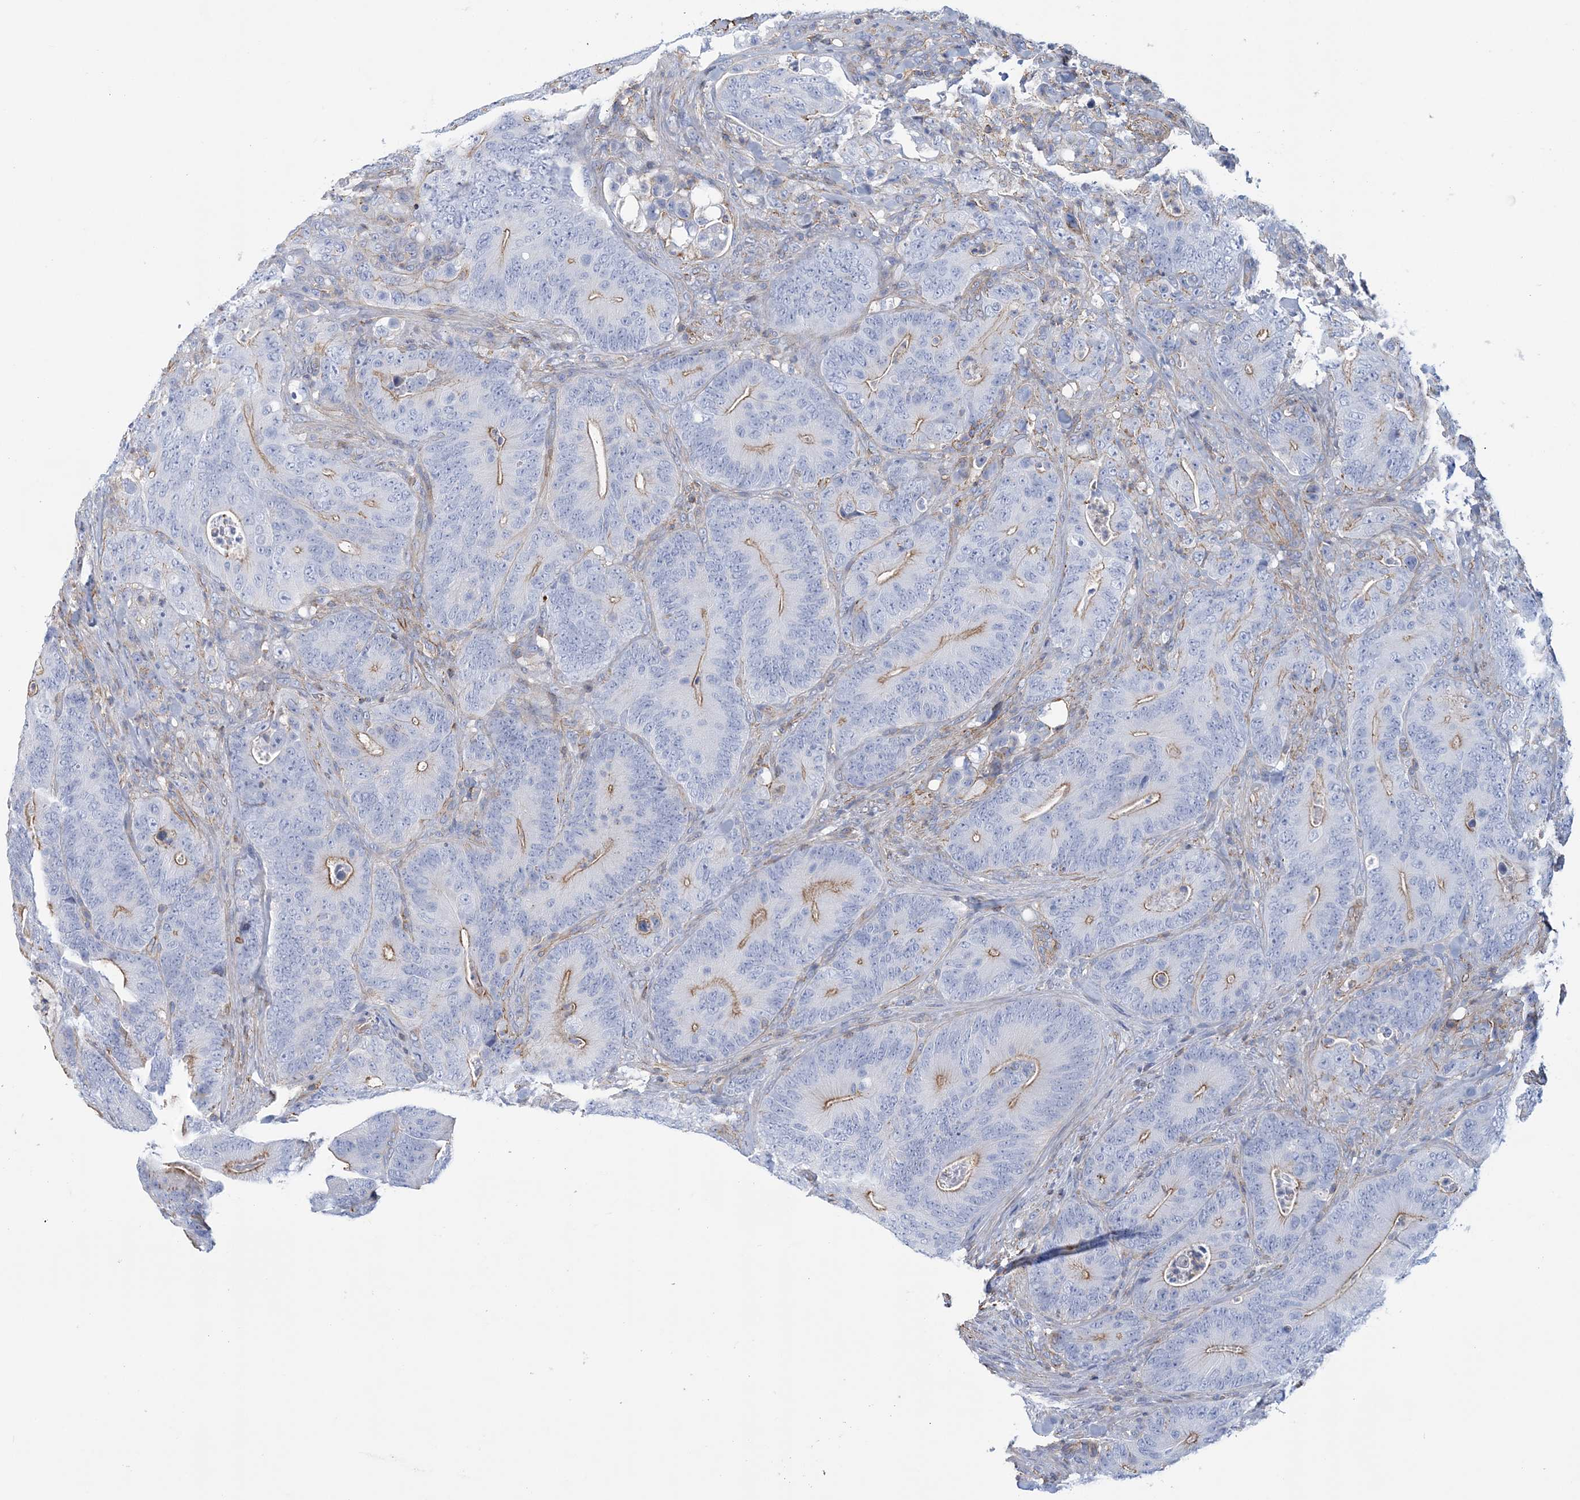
{"staining": {"intensity": "moderate", "quantity": "25%-75%", "location": "cytoplasmic/membranous"}, "tissue": "colorectal cancer", "cell_type": "Tumor cells", "image_type": "cancer", "snomed": [{"axis": "morphology", "description": "Normal tissue, NOS"}, {"axis": "topography", "description": "Colon"}], "caption": "Immunohistochemical staining of human colorectal cancer reveals medium levels of moderate cytoplasmic/membranous protein staining in about 25%-75% of tumor cells.", "gene": "C11orf21", "patient": {"sex": "female", "age": 82}}